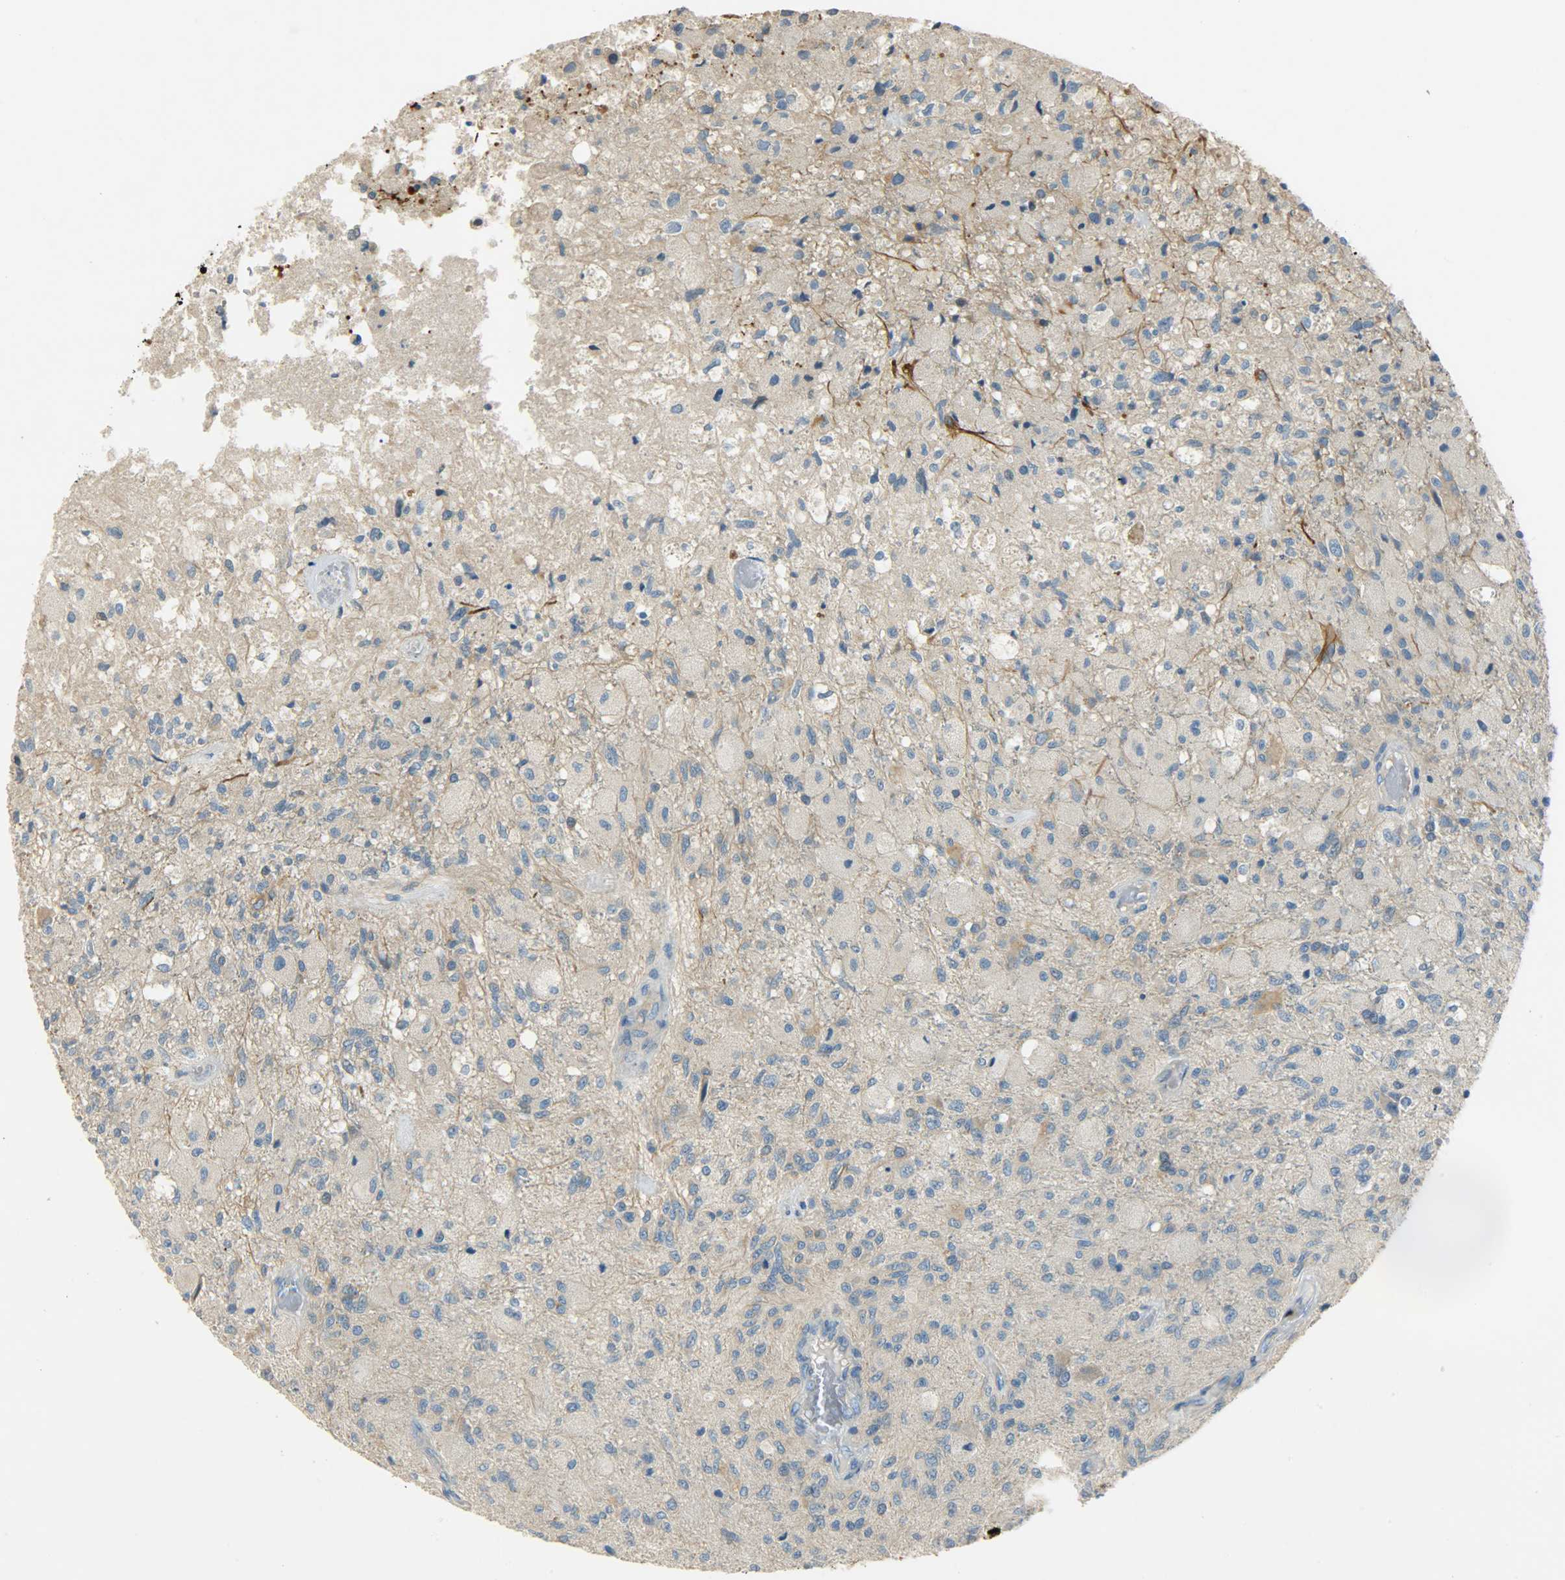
{"staining": {"intensity": "moderate", "quantity": "25%-75%", "location": "cytoplasmic/membranous"}, "tissue": "glioma", "cell_type": "Tumor cells", "image_type": "cancer", "snomed": [{"axis": "morphology", "description": "Normal tissue, NOS"}, {"axis": "morphology", "description": "Glioma, malignant, High grade"}, {"axis": "topography", "description": "Cerebral cortex"}], "caption": "Immunohistochemical staining of malignant glioma (high-grade) shows medium levels of moderate cytoplasmic/membranous protein staining in approximately 25%-75% of tumor cells.", "gene": "DSG2", "patient": {"sex": "male", "age": 77}}